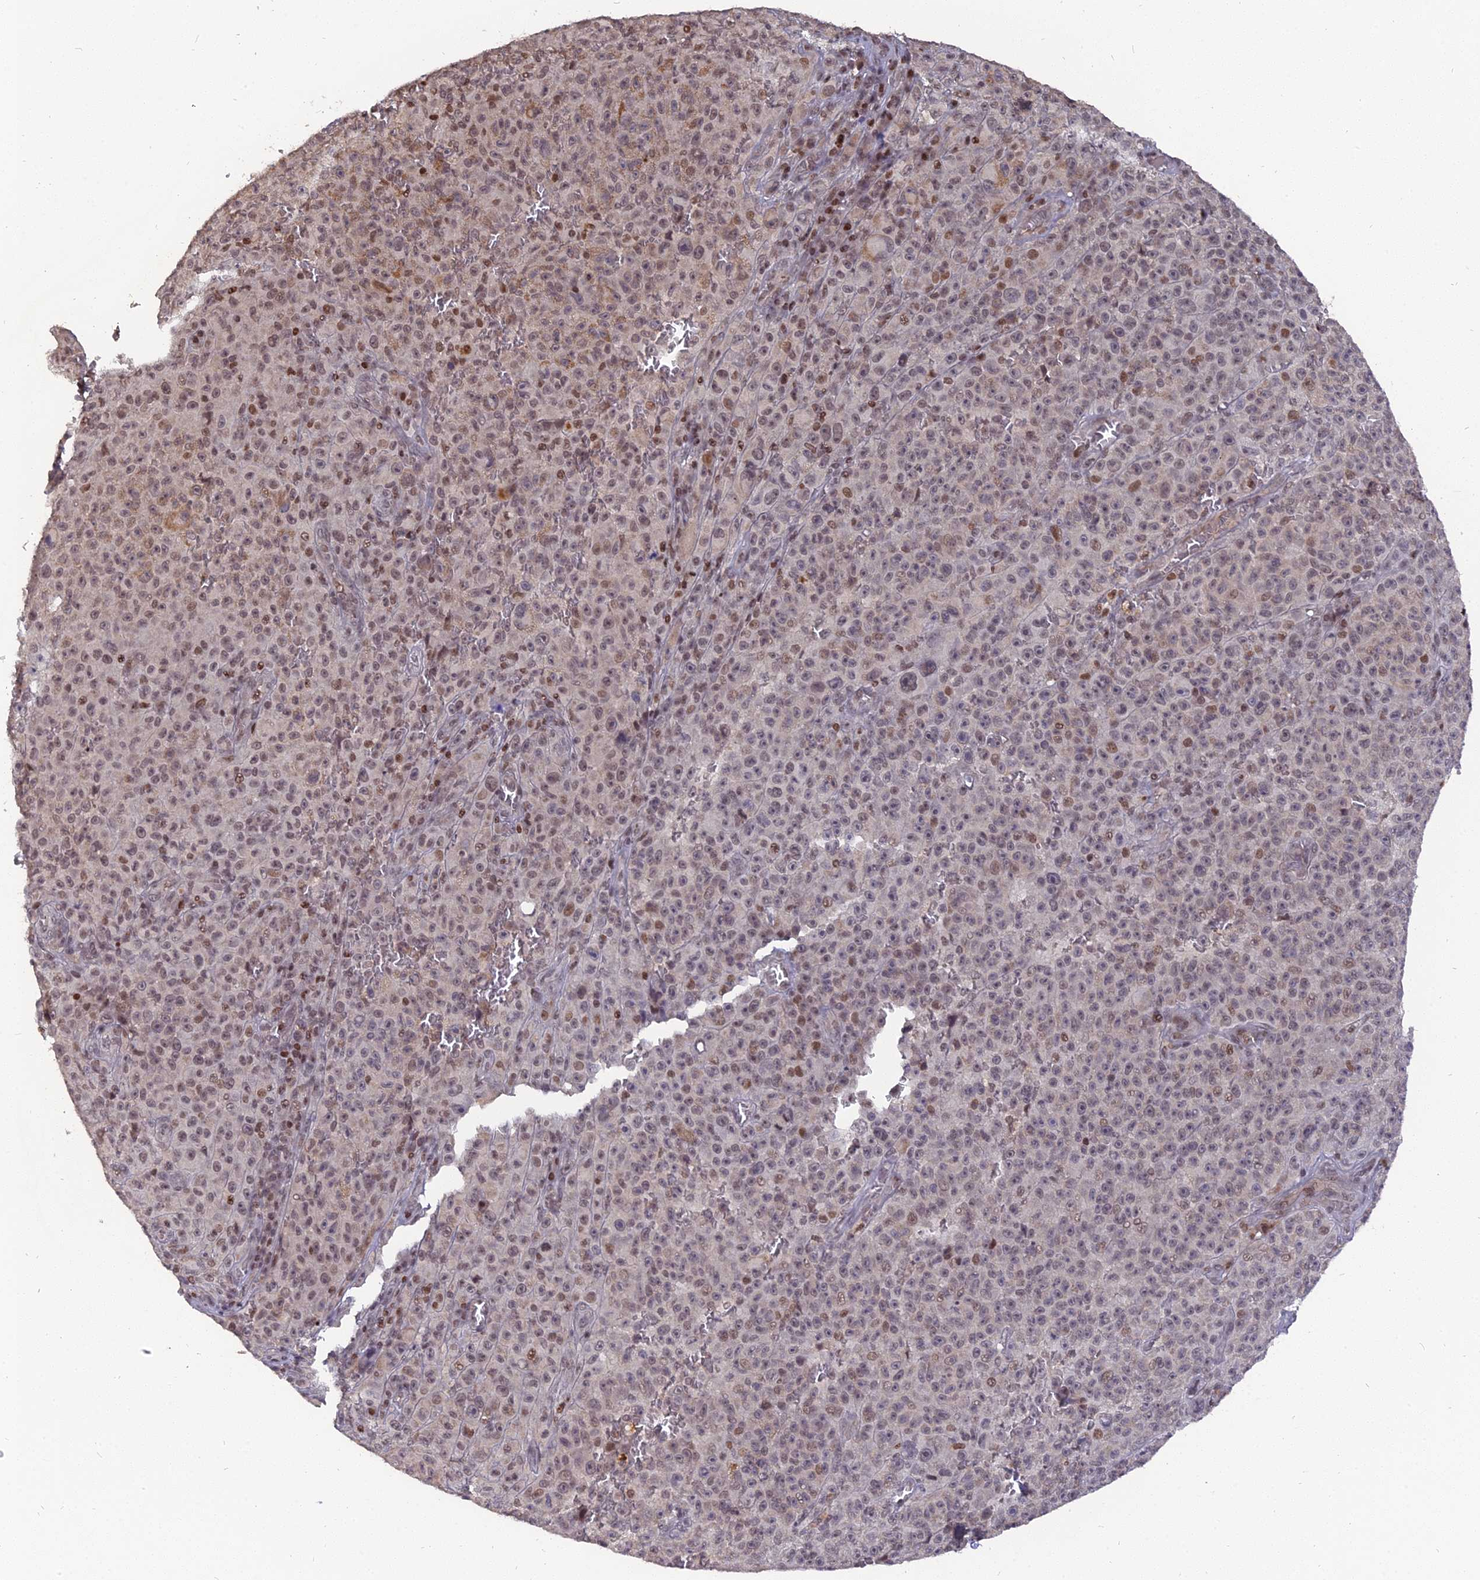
{"staining": {"intensity": "weak", "quantity": "25%-75%", "location": "nuclear"}, "tissue": "melanoma", "cell_type": "Tumor cells", "image_type": "cancer", "snomed": [{"axis": "morphology", "description": "Malignant melanoma, NOS"}, {"axis": "topography", "description": "Skin"}], "caption": "DAB immunohistochemical staining of malignant melanoma exhibits weak nuclear protein positivity in approximately 25%-75% of tumor cells.", "gene": "NR1H3", "patient": {"sex": "female", "age": 82}}